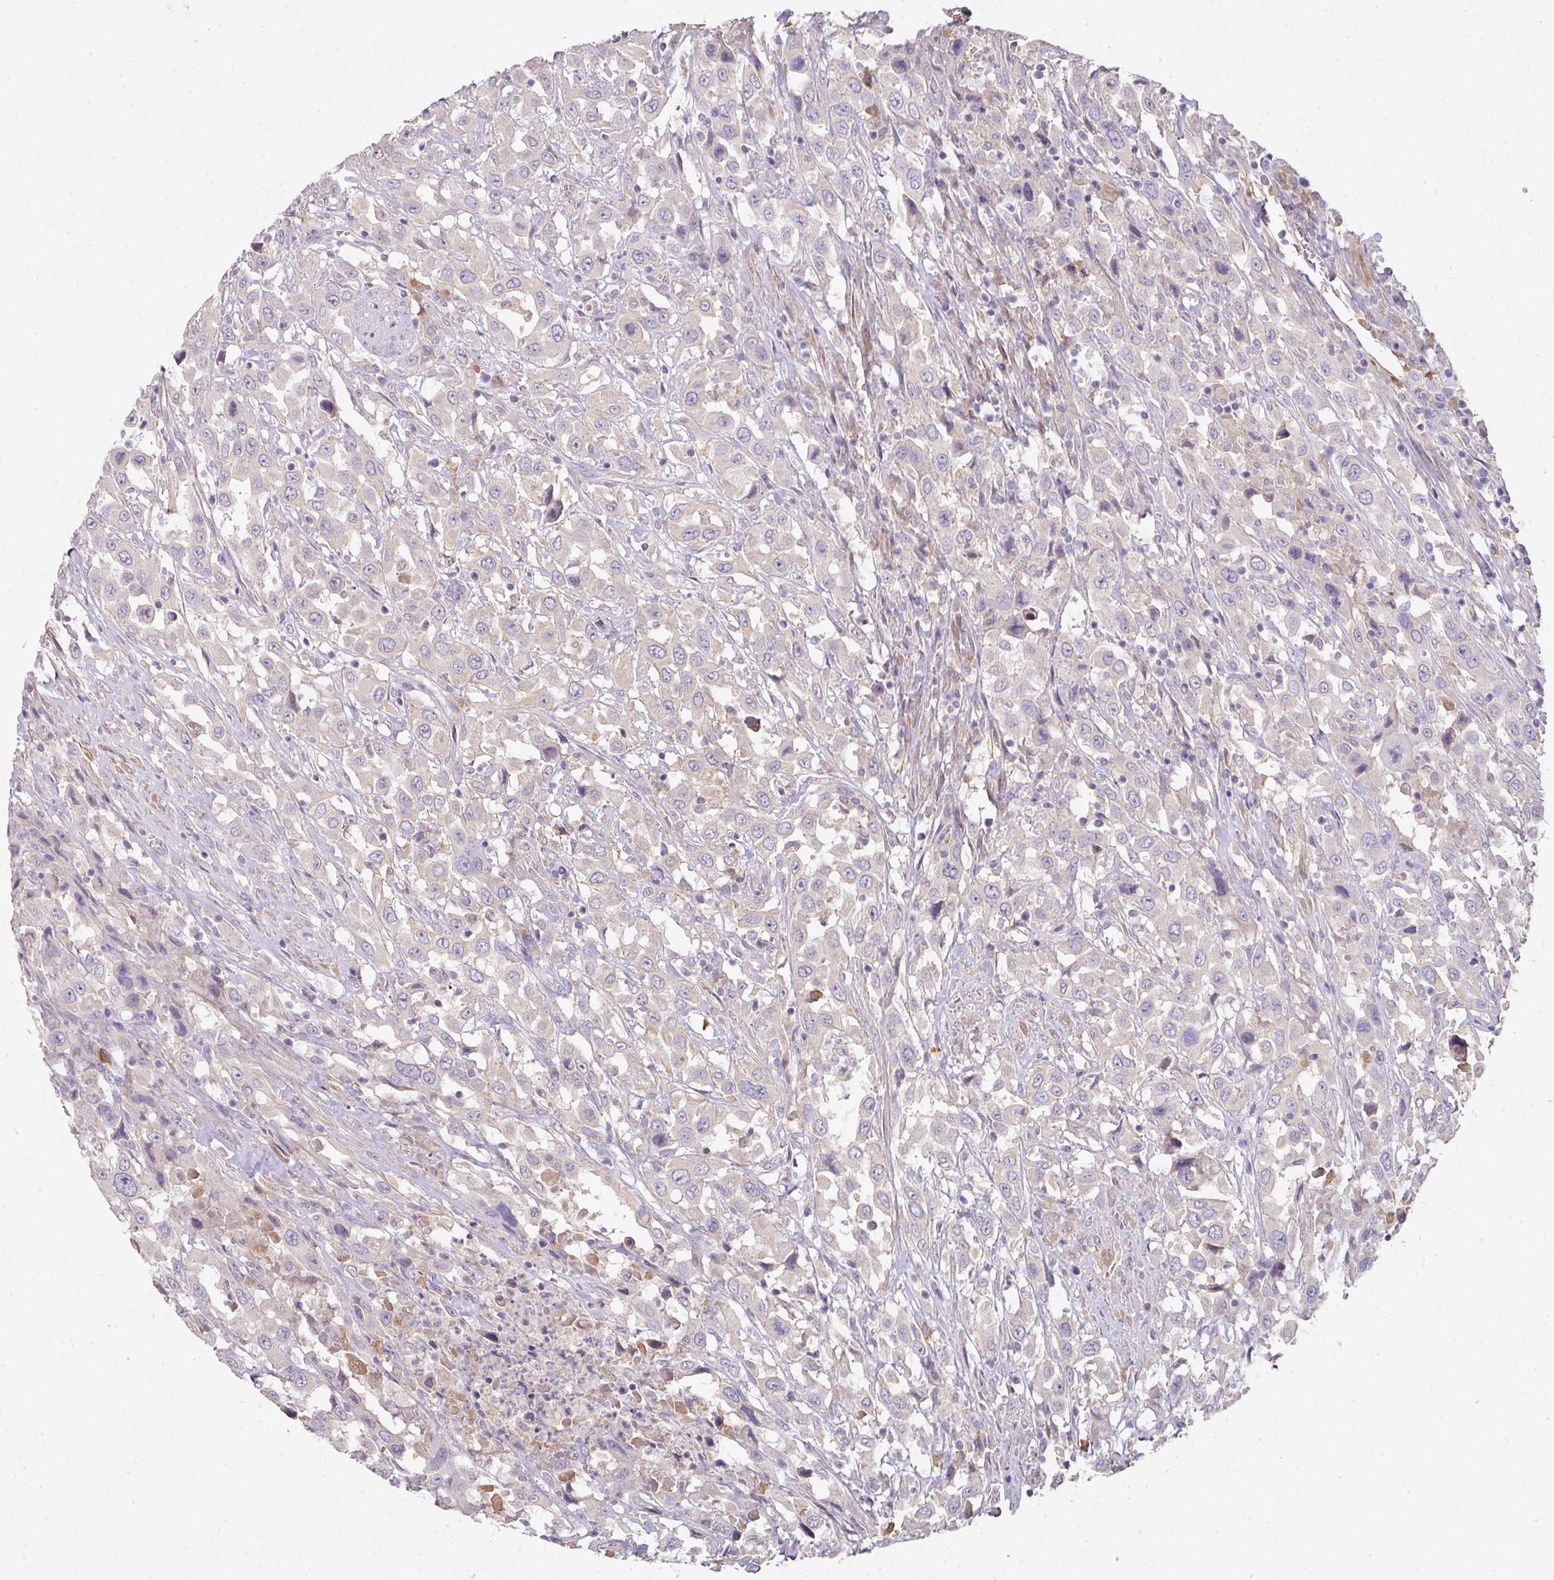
{"staining": {"intensity": "negative", "quantity": "none", "location": "none"}, "tissue": "urothelial cancer", "cell_type": "Tumor cells", "image_type": "cancer", "snomed": [{"axis": "morphology", "description": "Urothelial carcinoma, High grade"}, {"axis": "topography", "description": "Urinary bladder"}], "caption": "Immunohistochemistry of human urothelial cancer shows no positivity in tumor cells.", "gene": "ZNF266", "patient": {"sex": "male", "age": 61}}